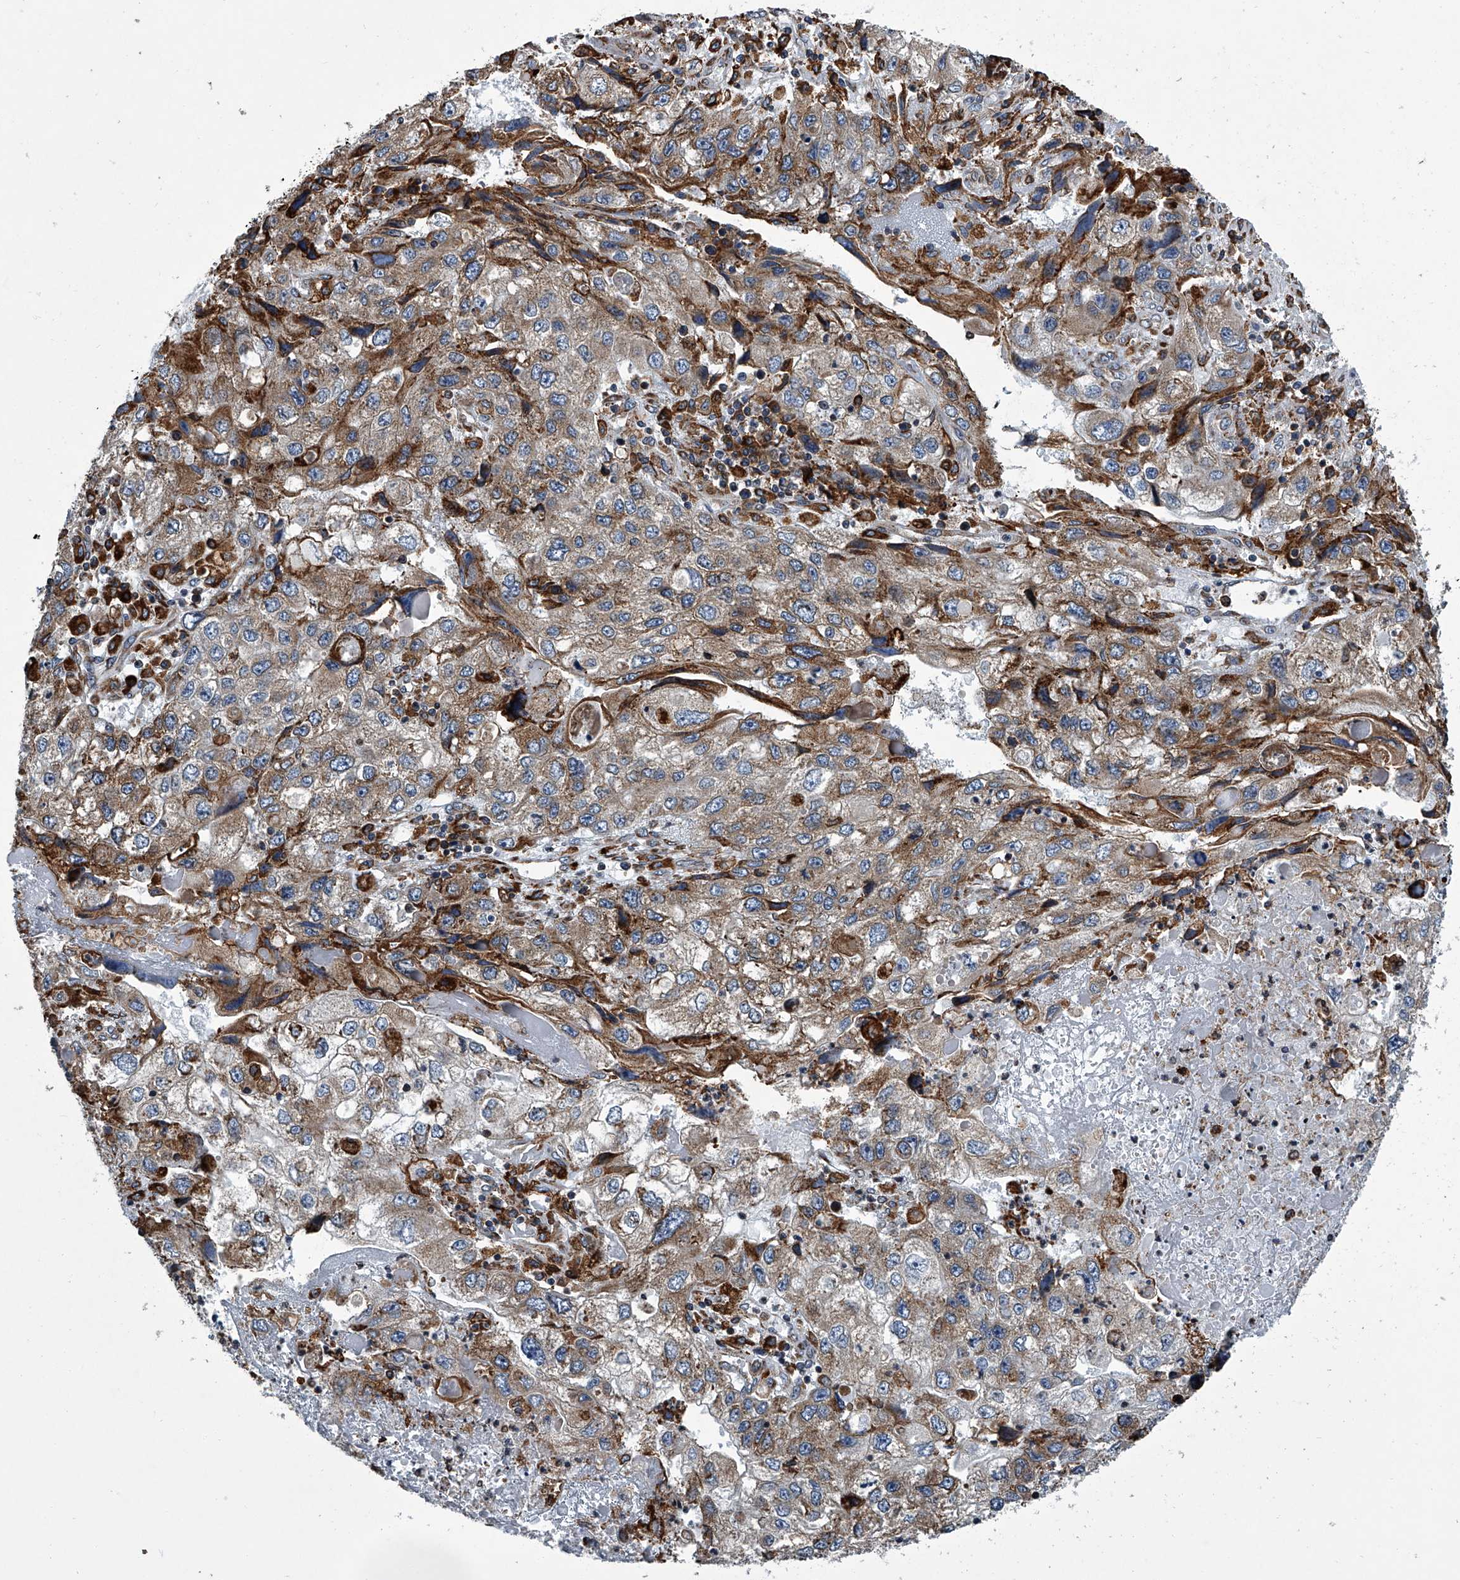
{"staining": {"intensity": "moderate", "quantity": ">75%", "location": "cytoplasmic/membranous"}, "tissue": "endometrial cancer", "cell_type": "Tumor cells", "image_type": "cancer", "snomed": [{"axis": "morphology", "description": "Adenocarcinoma, NOS"}, {"axis": "topography", "description": "Endometrium"}], "caption": "This is an image of IHC staining of endometrial cancer (adenocarcinoma), which shows moderate positivity in the cytoplasmic/membranous of tumor cells.", "gene": "TMEM63C", "patient": {"sex": "female", "age": 49}}